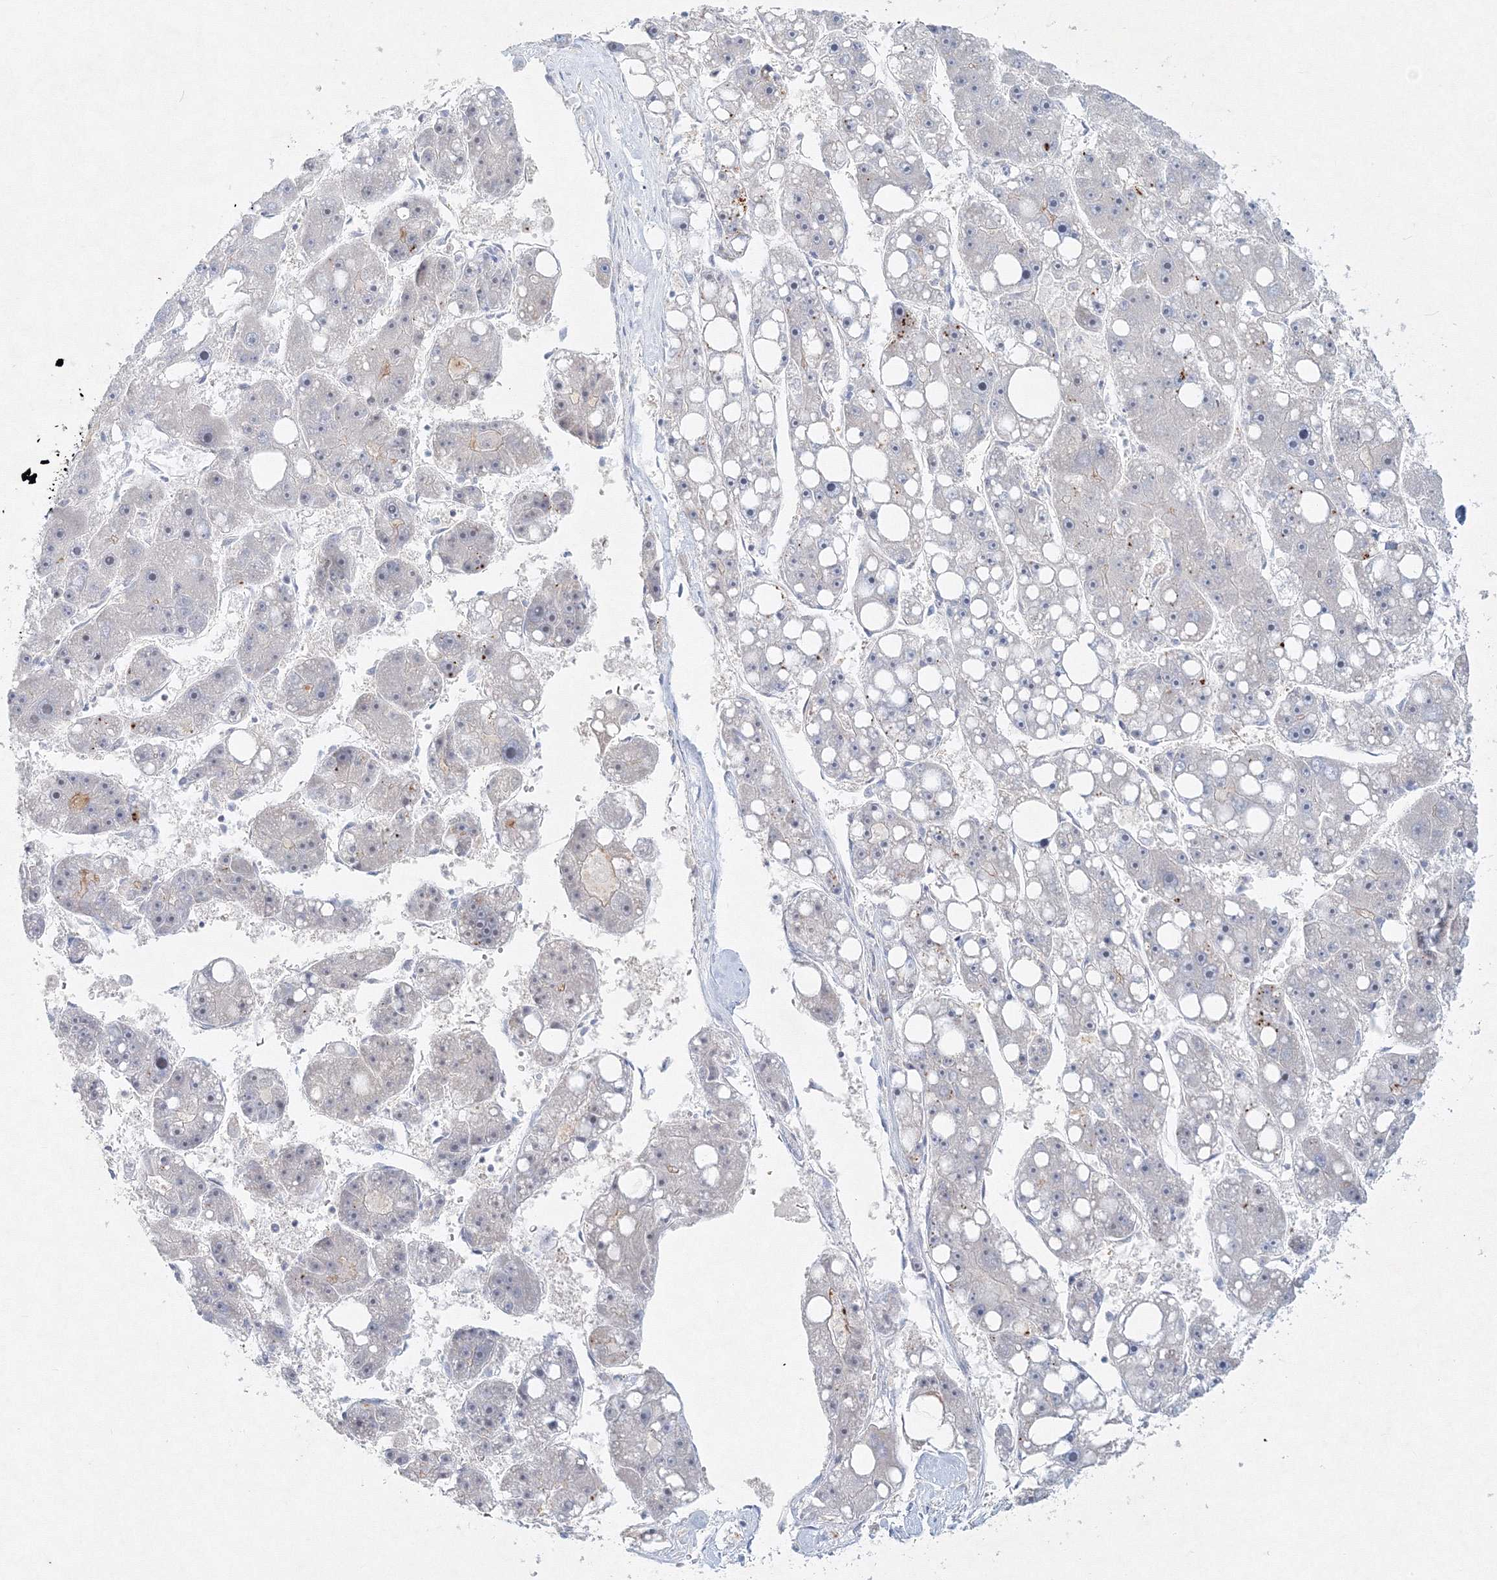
{"staining": {"intensity": "negative", "quantity": "none", "location": "none"}, "tissue": "liver cancer", "cell_type": "Tumor cells", "image_type": "cancer", "snomed": [{"axis": "morphology", "description": "Carcinoma, Hepatocellular, NOS"}, {"axis": "topography", "description": "Liver"}], "caption": "IHC micrograph of neoplastic tissue: liver cancer (hepatocellular carcinoma) stained with DAB shows no significant protein expression in tumor cells. (IHC, brightfield microscopy, high magnification).", "gene": "DNAH1", "patient": {"sex": "female", "age": 61}}